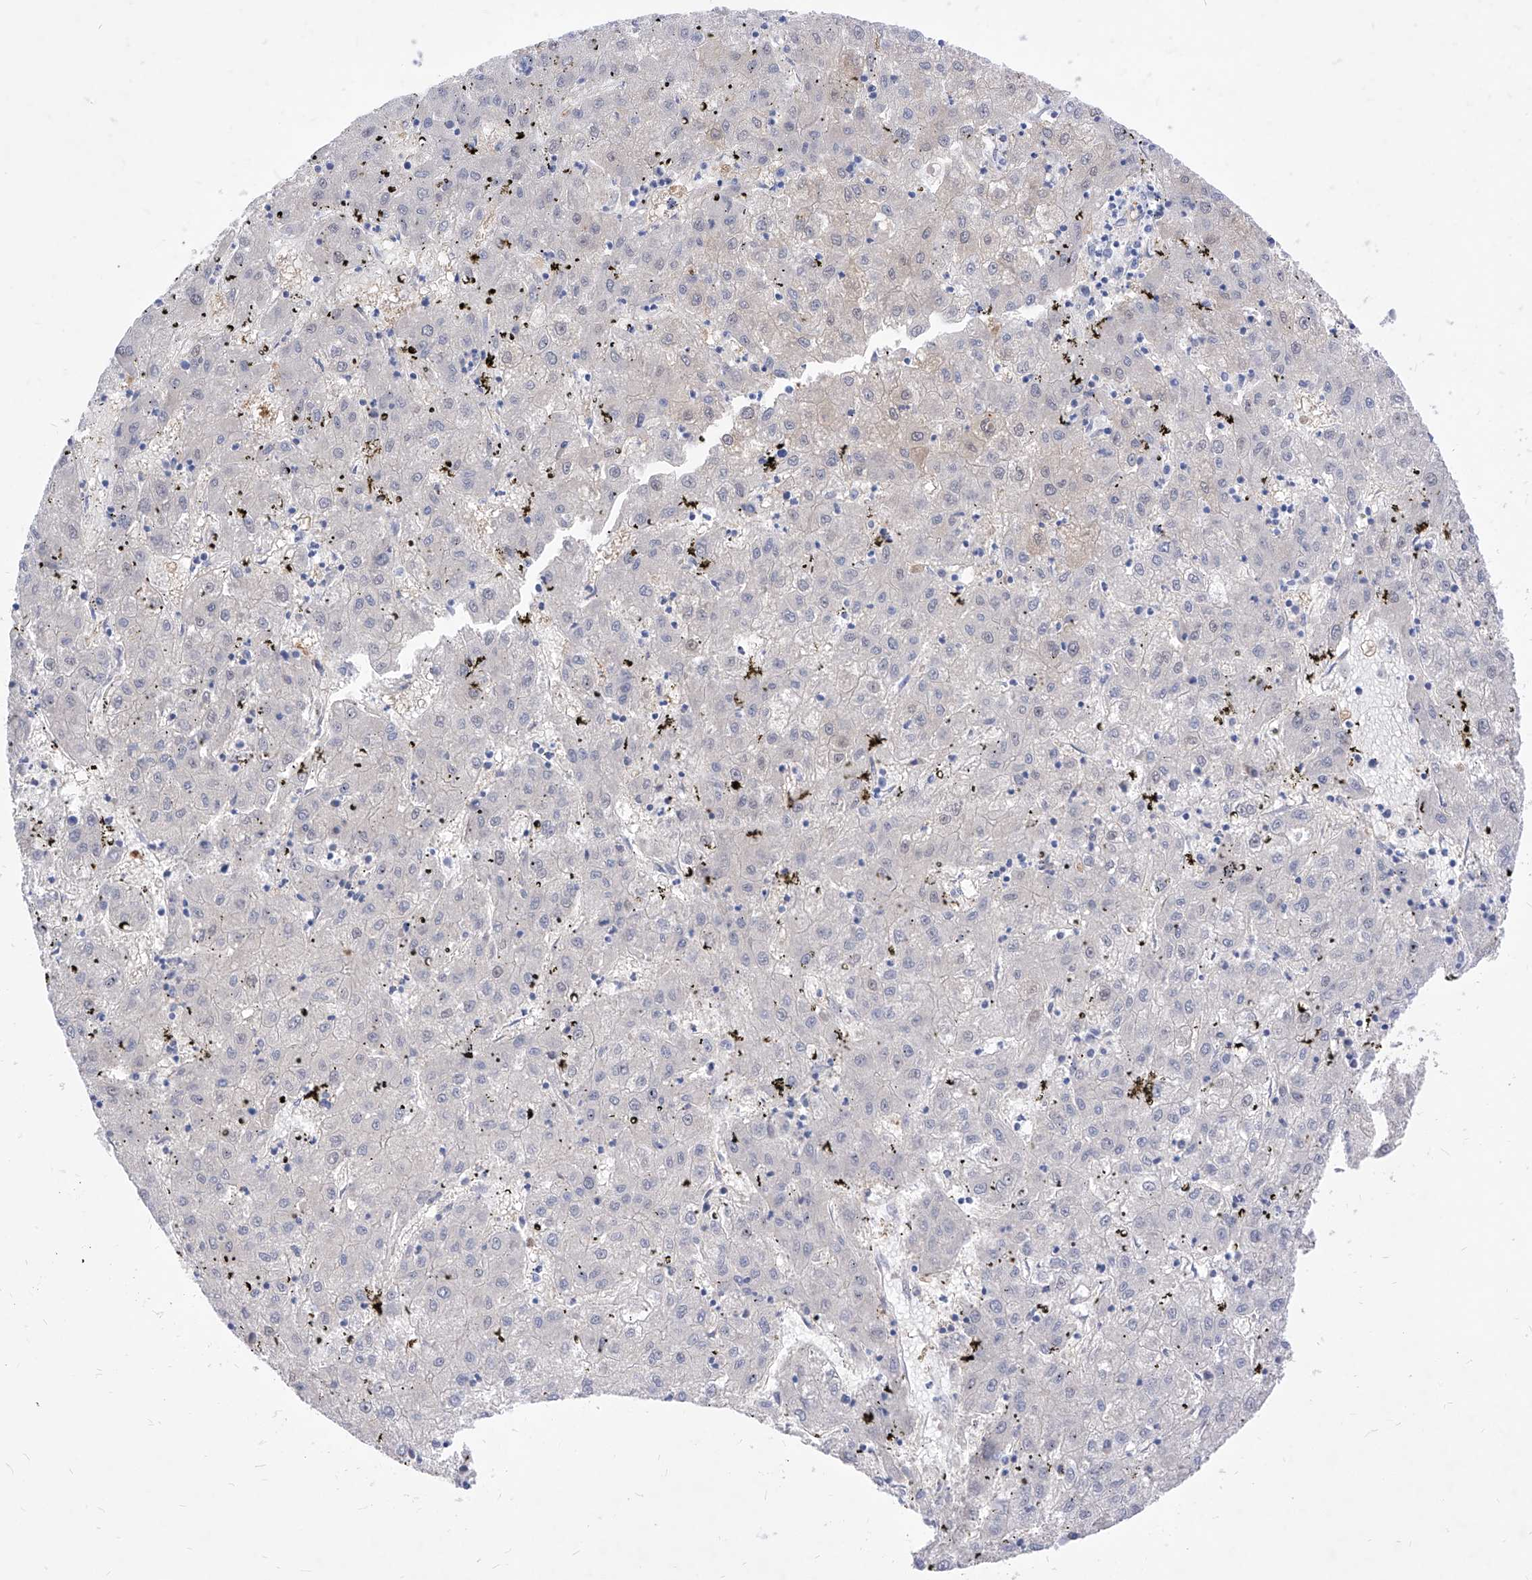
{"staining": {"intensity": "negative", "quantity": "none", "location": "none"}, "tissue": "liver cancer", "cell_type": "Tumor cells", "image_type": "cancer", "snomed": [{"axis": "morphology", "description": "Carcinoma, Hepatocellular, NOS"}, {"axis": "topography", "description": "Liver"}], "caption": "Hepatocellular carcinoma (liver) was stained to show a protein in brown. There is no significant expression in tumor cells. (Stains: DAB immunohistochemistry (IHC) with hematoxylin counter stain, Microscopy: brightfield microscopy at high magnification).", "gene": "VAX1", "patient": {"sex": "male", "age": 72}}